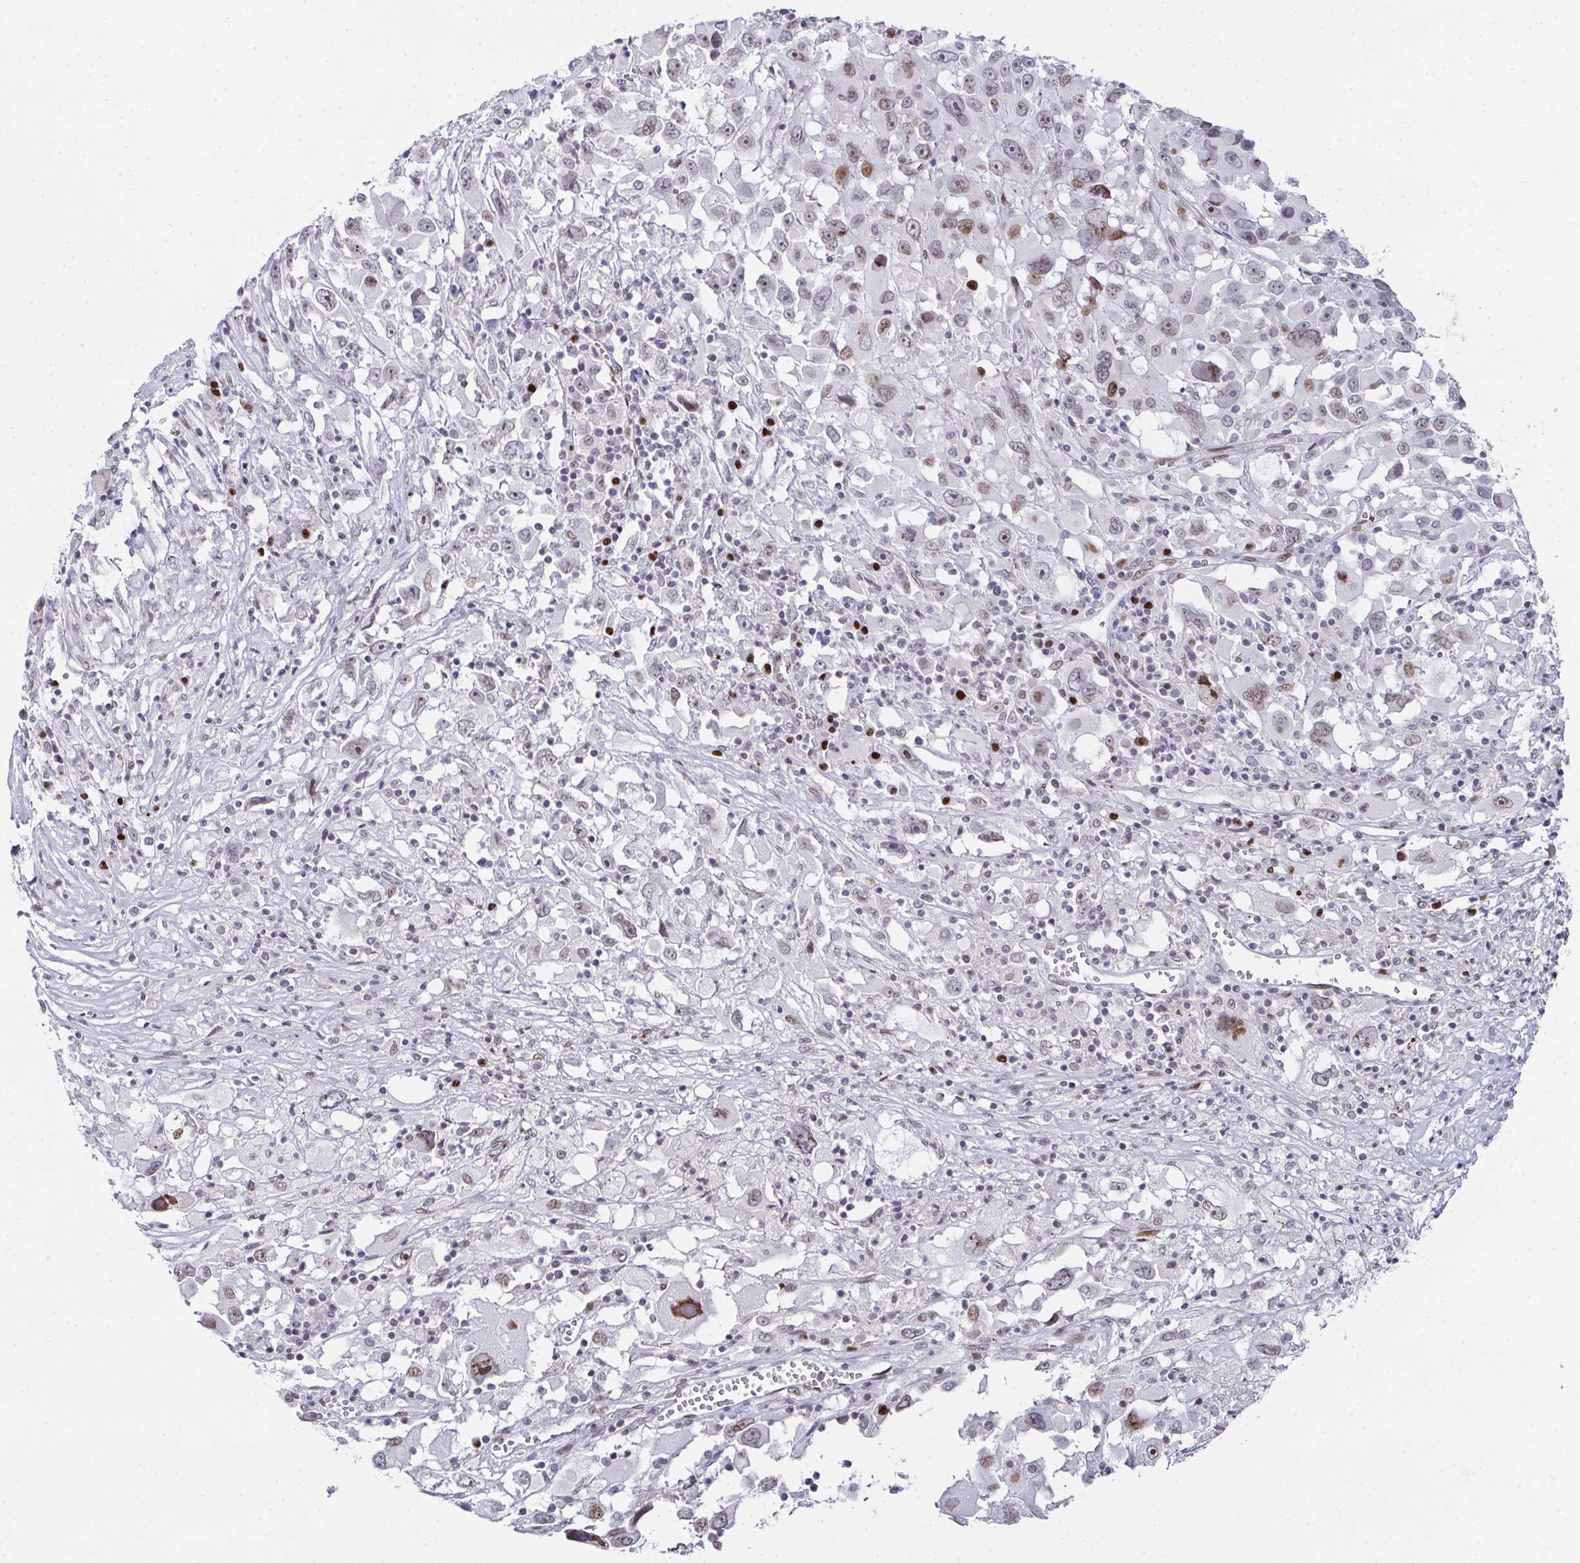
{"staining": {"intensity": "moderate", "quantity": "<25%", "location": "nuclear"}, "tissue": "melanoma", "cell_type": "Tumor cells", "image_type": "cancer", "snomed": [{"axis": "morphology", "description": "Malignant melanoma, Metastatic site"}, {"axis": "topography", "description": "Soft tissue"}], "caption": "Immunohistochemical staining of malignant melanoma (metastatic site) shows low levels of moderate nuclear protein expression in about <25% of tumor cells. The protein is shown in brown color, while the nuclei are stained blue.", "gene": "RB1", "patient": {"sex": "male", "age": 50}}